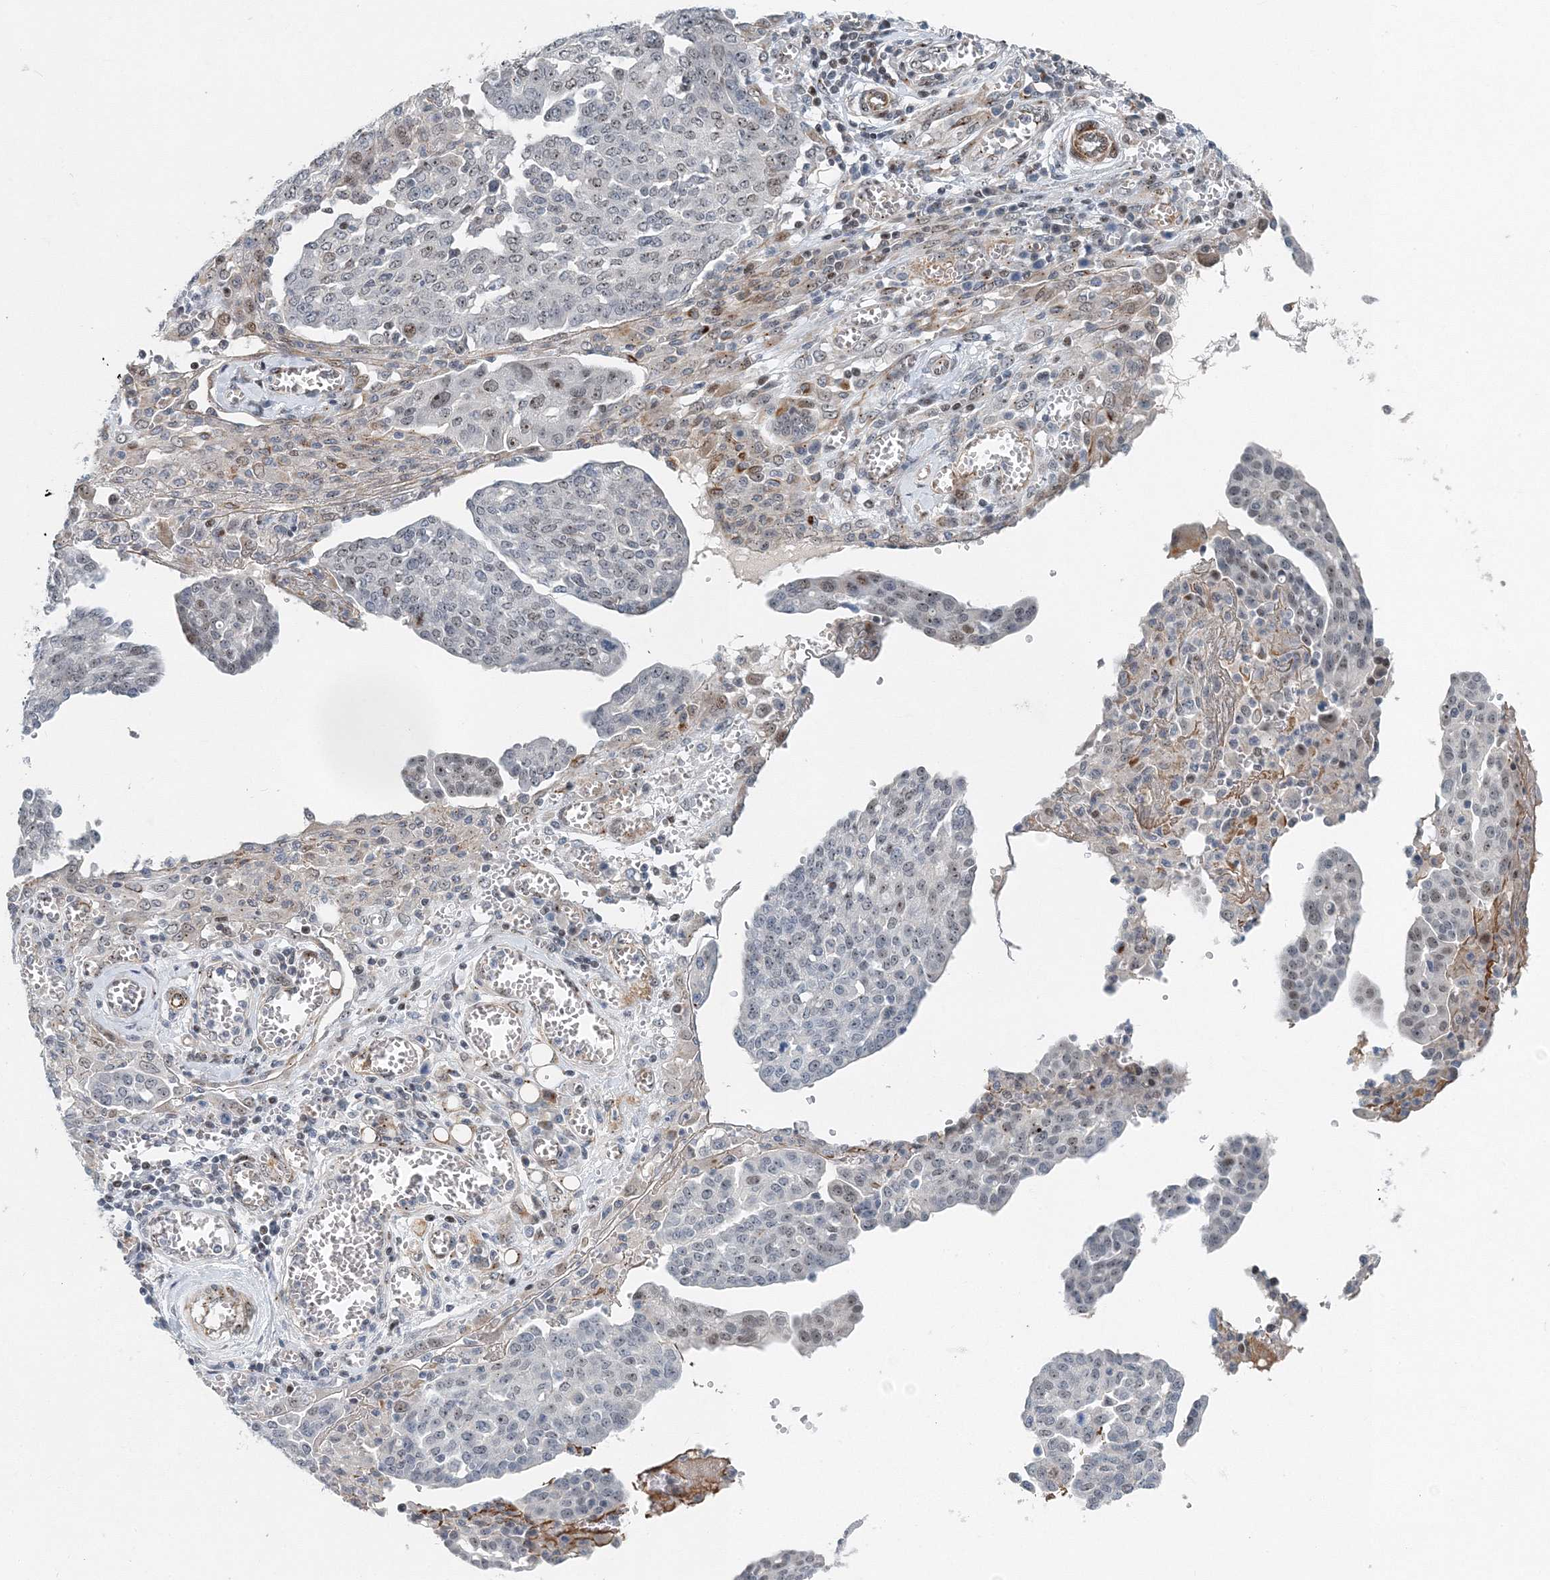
{"staining": {"intensity": "moderate", "quantity": "<25%", "location": "nuclear"}, "tissue": "ovarian cancer", "cell_type": "Tumor cells", "image_type": "cancer", "snomed": [{"axis": "morphology", "description": "Cystadenocarcinoma, serous, NOS"}, {"axis": "topography", "description": "Soft tissue"}, {"axis": "topography", "description": "Ovary"}], "caption": "Immunohistochemistry micrograph of serous cystadenocarcinoma (ovarian) stained for a protein (brown), which displays low levels of moderate nuclear staining in approximately <25% of tumor cells.", "gene": "UIMC1", "patient": {"sex": "female", "age": 57}}